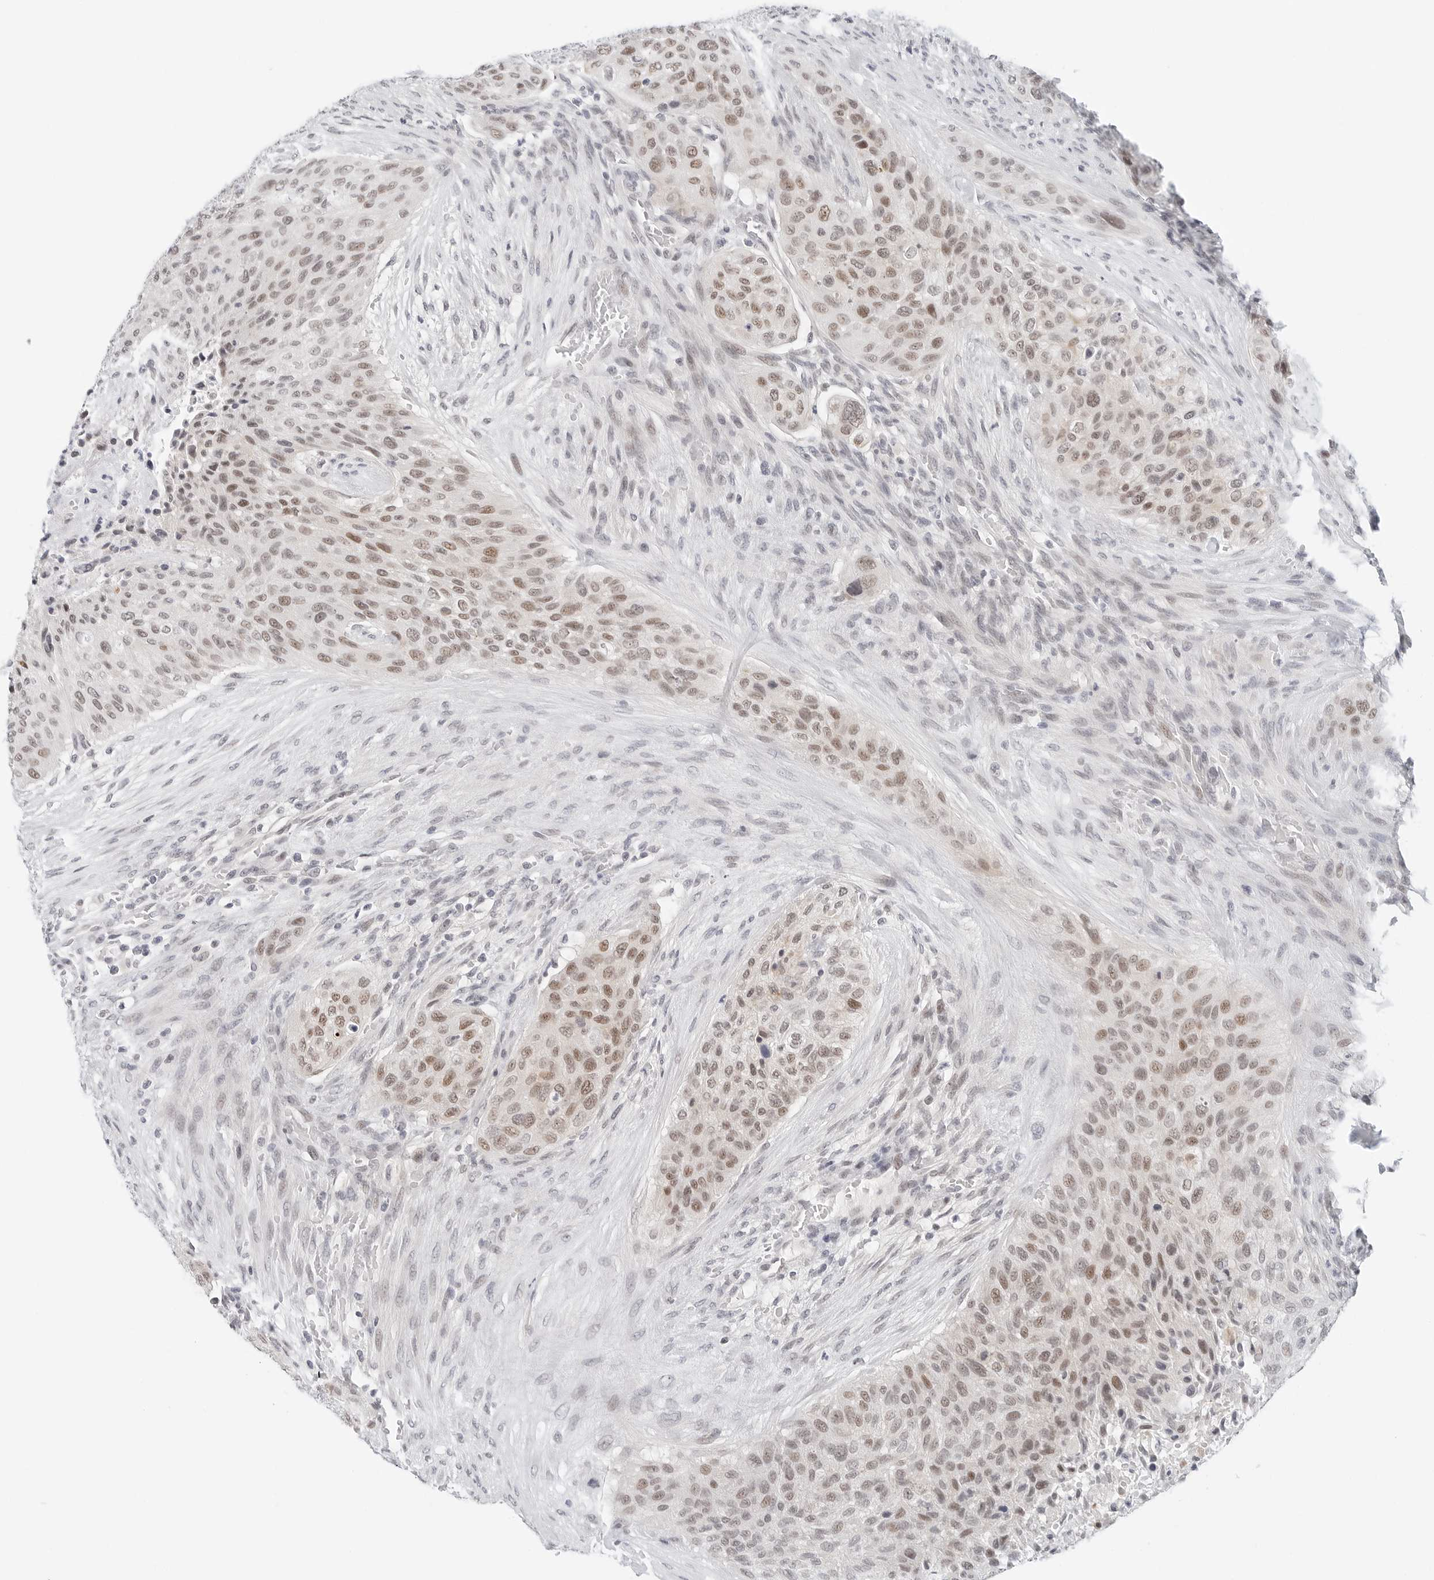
{"staining": {"intensity": "moderate", "quantity": ">75%", "location": "nuclear"}, "tissue": "urothelial cancer", "cell_type": "Tumor cells", "image_type": "cancer", "snomed": [{"axis": "morphology", "description": "Urothelial carcinoma, High grade"}, {"axis": "topography", "description": "Urinary bladder"}], "caption": "Immunohistochemistry of human urothelial cancer exhibits medium levels of moderate nuclear positivity in approximately >75% of tumor cells.", "gene": "TSEN2", "patient": {"sex": "male", "age": 35}}